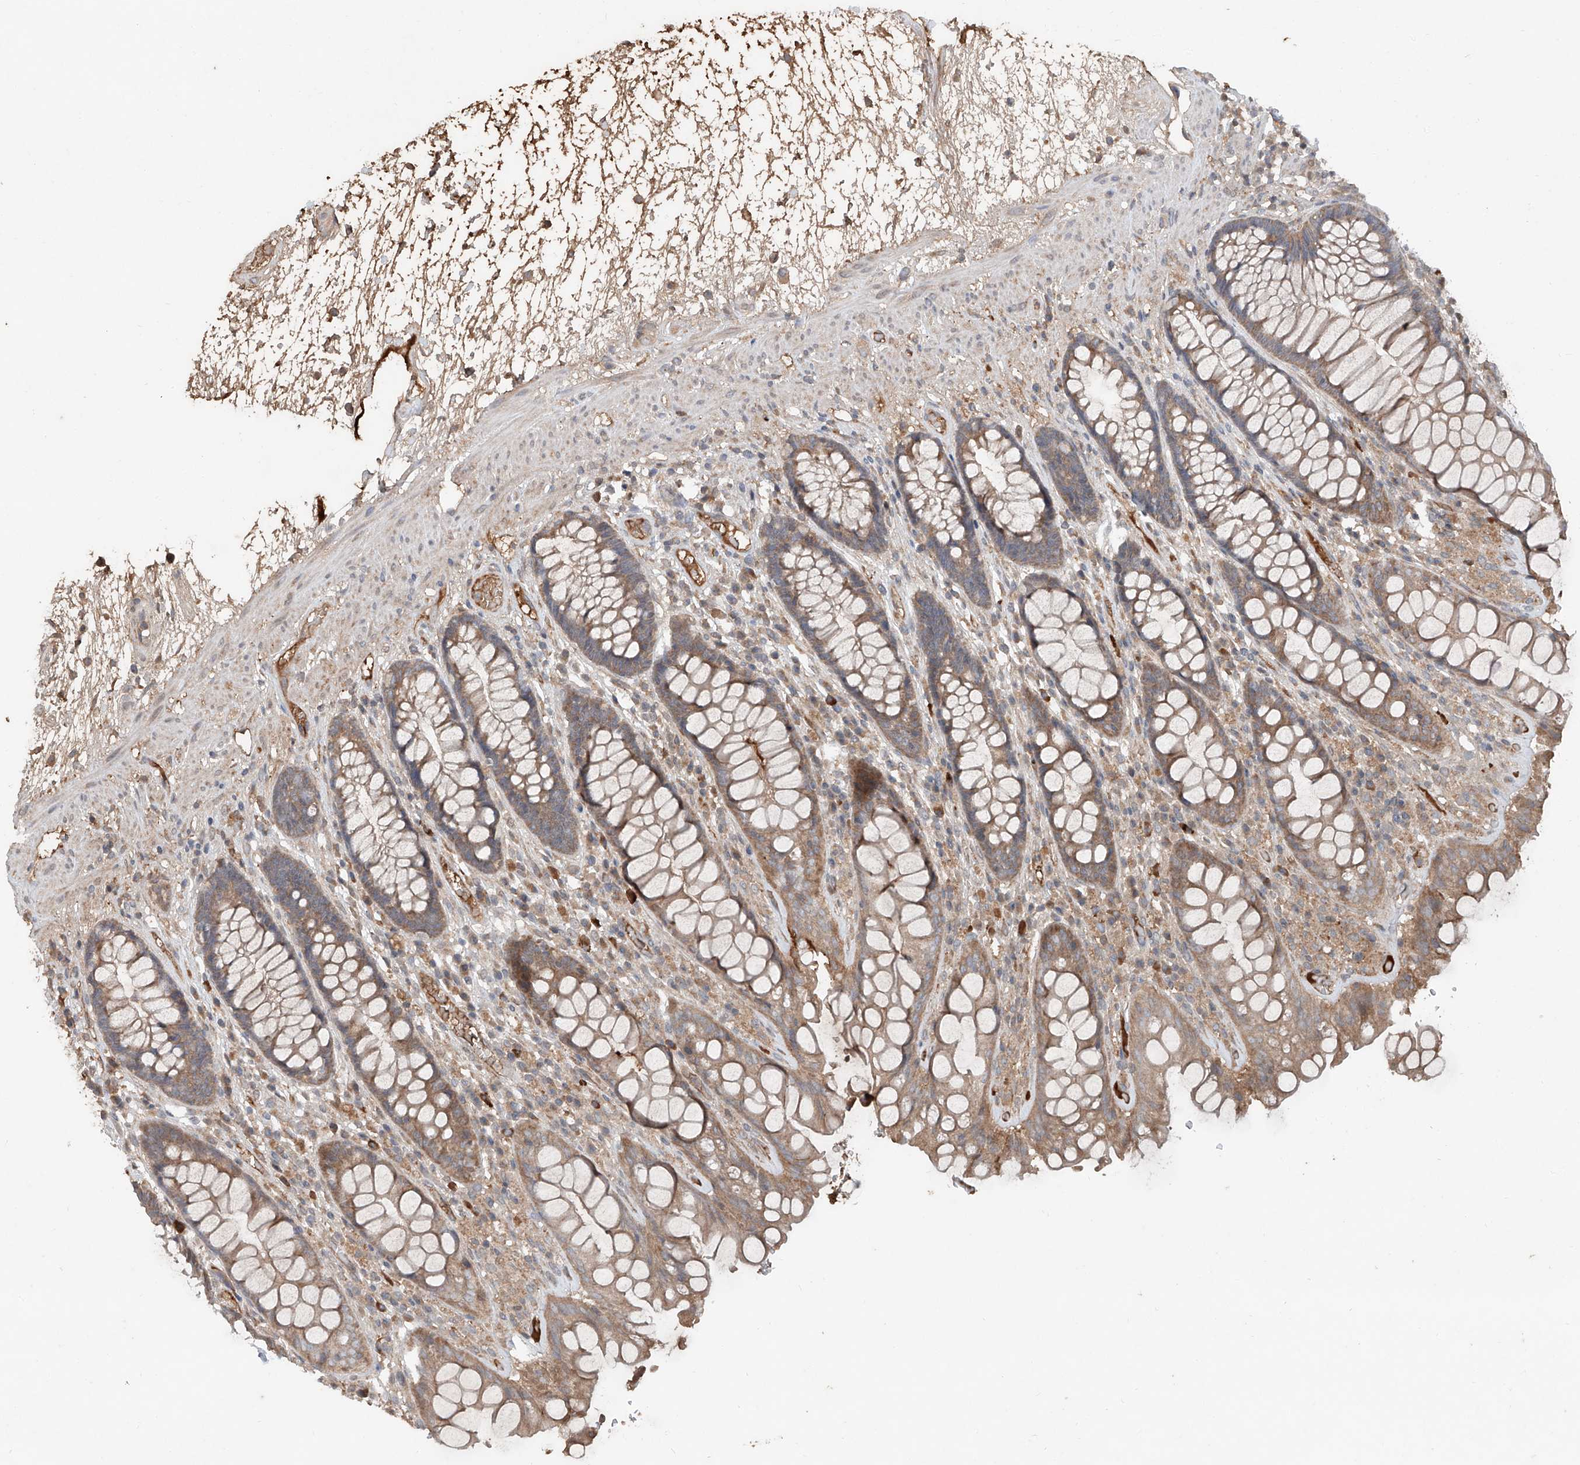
{"staining": {"intensity": "moderate", "quantity": ">75%", "location": "cytoplasmic/membranous"}, "tissue": "rectum", "cell_type": "Glandular cells", "image_type": "normal", "snomed": [{"axis": "morphology", "description": "Normal tissue, NOS"}, {"axis": "topography", "description": "Rectum"}], "caption": "Benign rectum was stained to show a protein in brown. There is medium levels of moderate cytoplasmic/membranous staining in about >75% of glandular cells. (Stains: DAB in brown, nuclei in blue, Microscopy: brightfield microscopy at high magnification).", "gene": "ADAM23", "patient": {"sex": "male", "age": 64}}